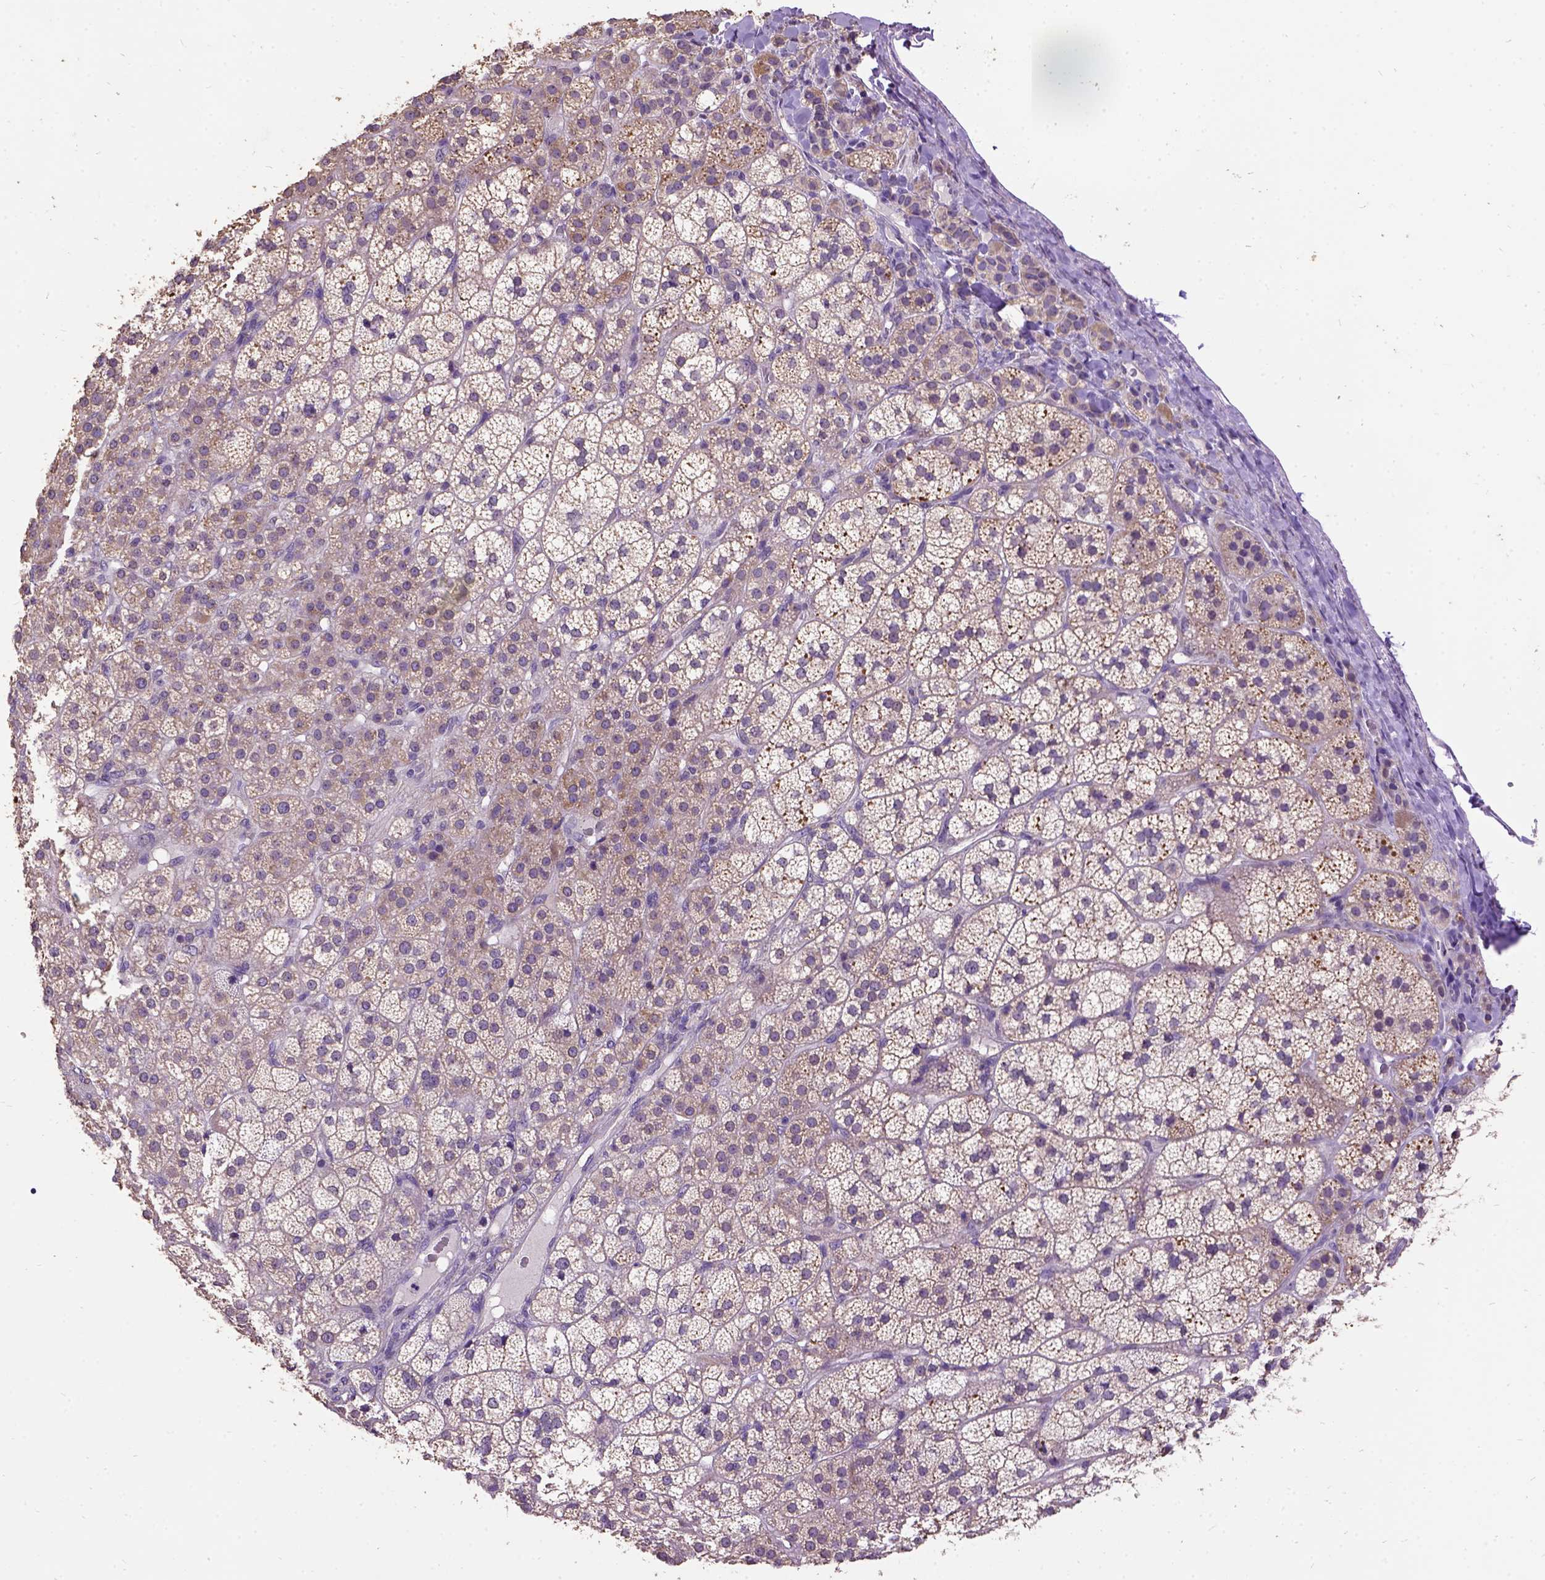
{"staining": {"intensity": "moderate", "quantity": ">75%", "location": "cytoplasmic/membranous"}, "tissue": "adrenal gland", "cell_type": "Glandular cells", "image_type": "normal", "snomed": [{"axis": "morphology", "description": "Normal tissue, NOS"}, {"axis": "topography", "description": "Adrenal gland"}], "caption": "Protein expression analysis of unremarkable human adrenal gland reveals moderate cytoplasmic/membranous expression in about >75% of glandular cells.", "gene": "DQX1", "patient": {"sex": "female", "age": 60}}